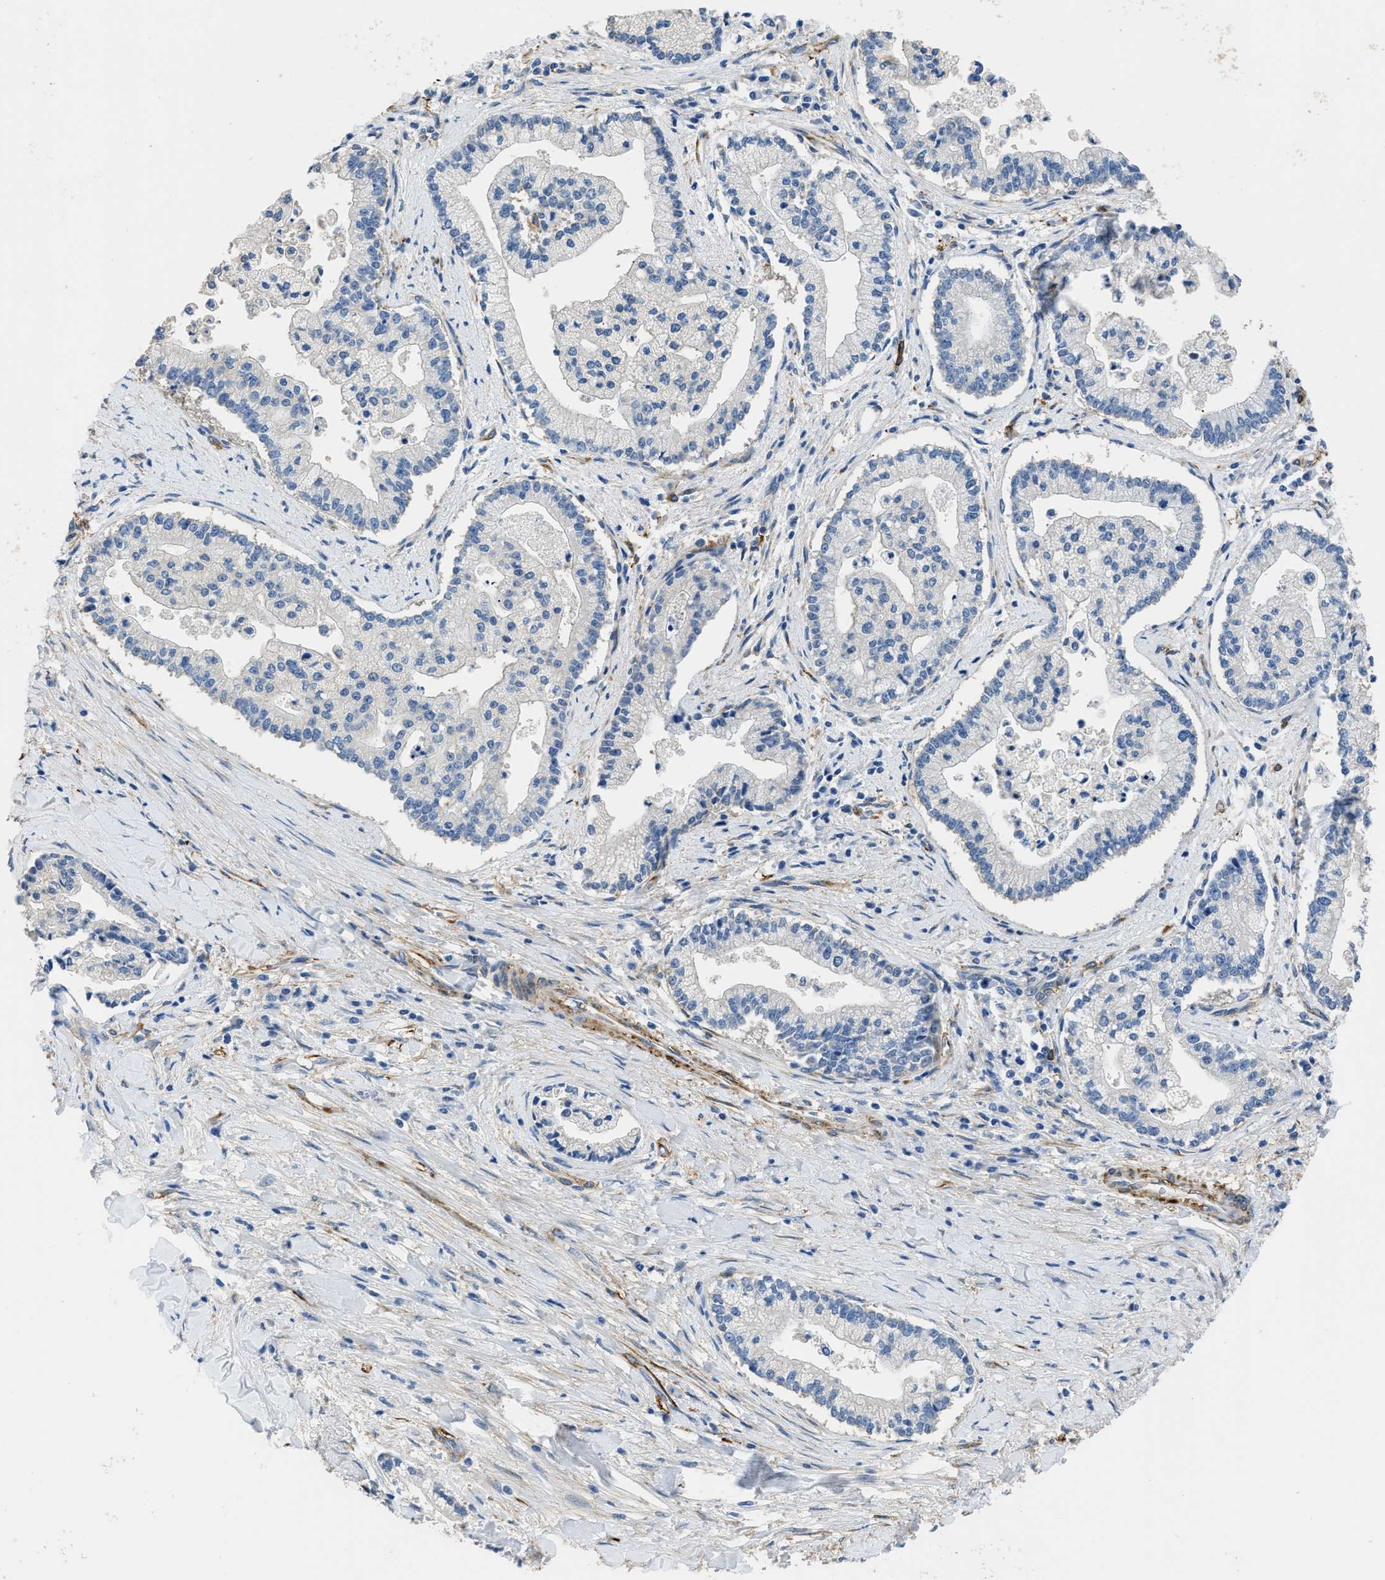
{"staining": {"intensity": "negative", "quantity": "none", "location": "none"}, "tissue": "liver cancer", "cell_type": "Tumor cells", "image_type": "cancer", "snomed": [{"axis": "morphology", "description": "Cholangiocarcinoma"}, {"axis": "topography", "description": "Liver"}], "caption": "The photomicrograph demonstrates no significant expression in tumor cells of liver cancer (cholangiocarcinoma). Nuclei are stained in blue.", "gene": "ZSWIM5", "patient": {"sex": "male", "age": 50}}